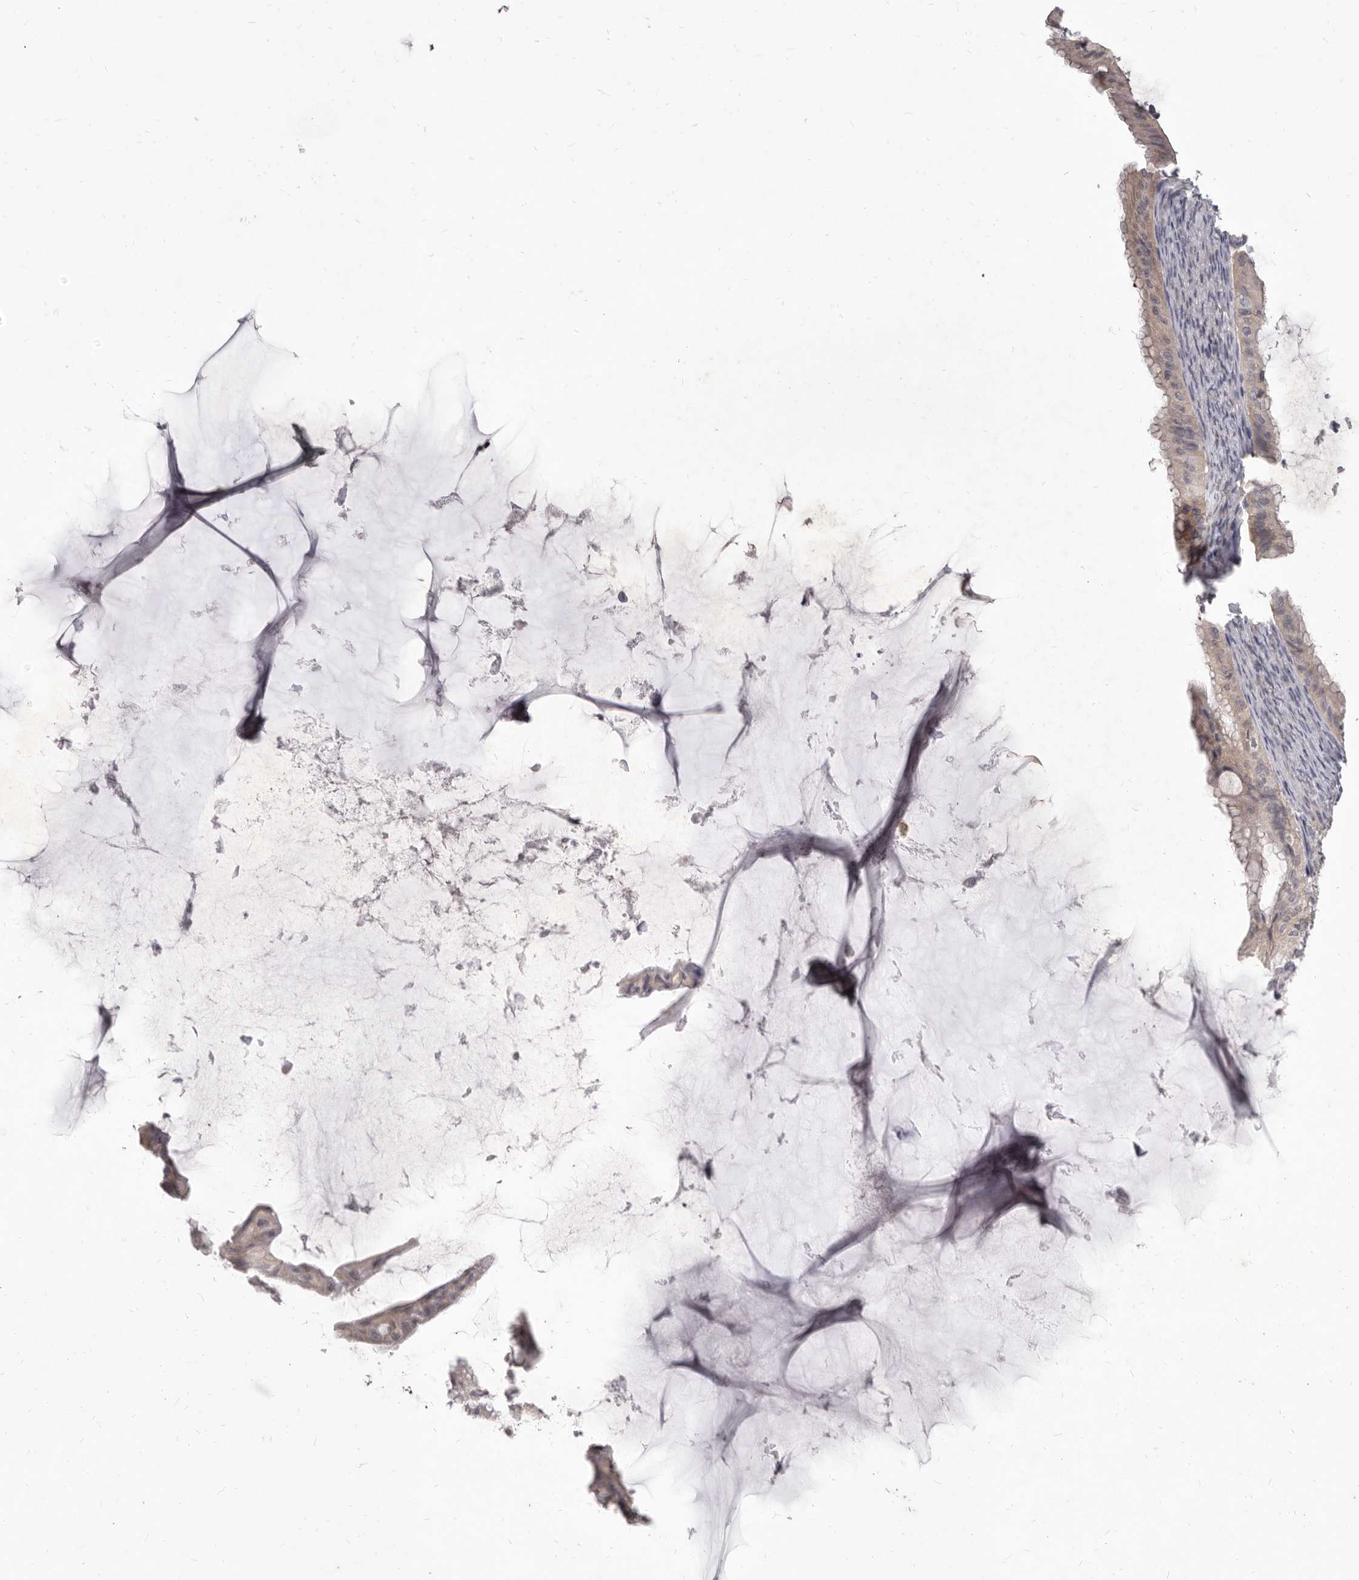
{"staining": {"intensity": "weak", "quantity": ">75%", "location": "cytoplasmic/membranous"}, "tissue": "ovarian cancer", "cell_type": "Tumor cells", "image_type": "cancer", "snomed": [{"axis": "morphology", "description": "Cystadenocarcinoma, mucinous, NOS"}, {"axis": "topography", "description": "Ovary"}], "caption": "The micrograph displays a brown stain indicating the presence of a protein in the cytoplasmic/membranous of tumor cells in ovarian cancer.", "gene": "GSK3B", "patient": {"sex": "female", "age": 61}}